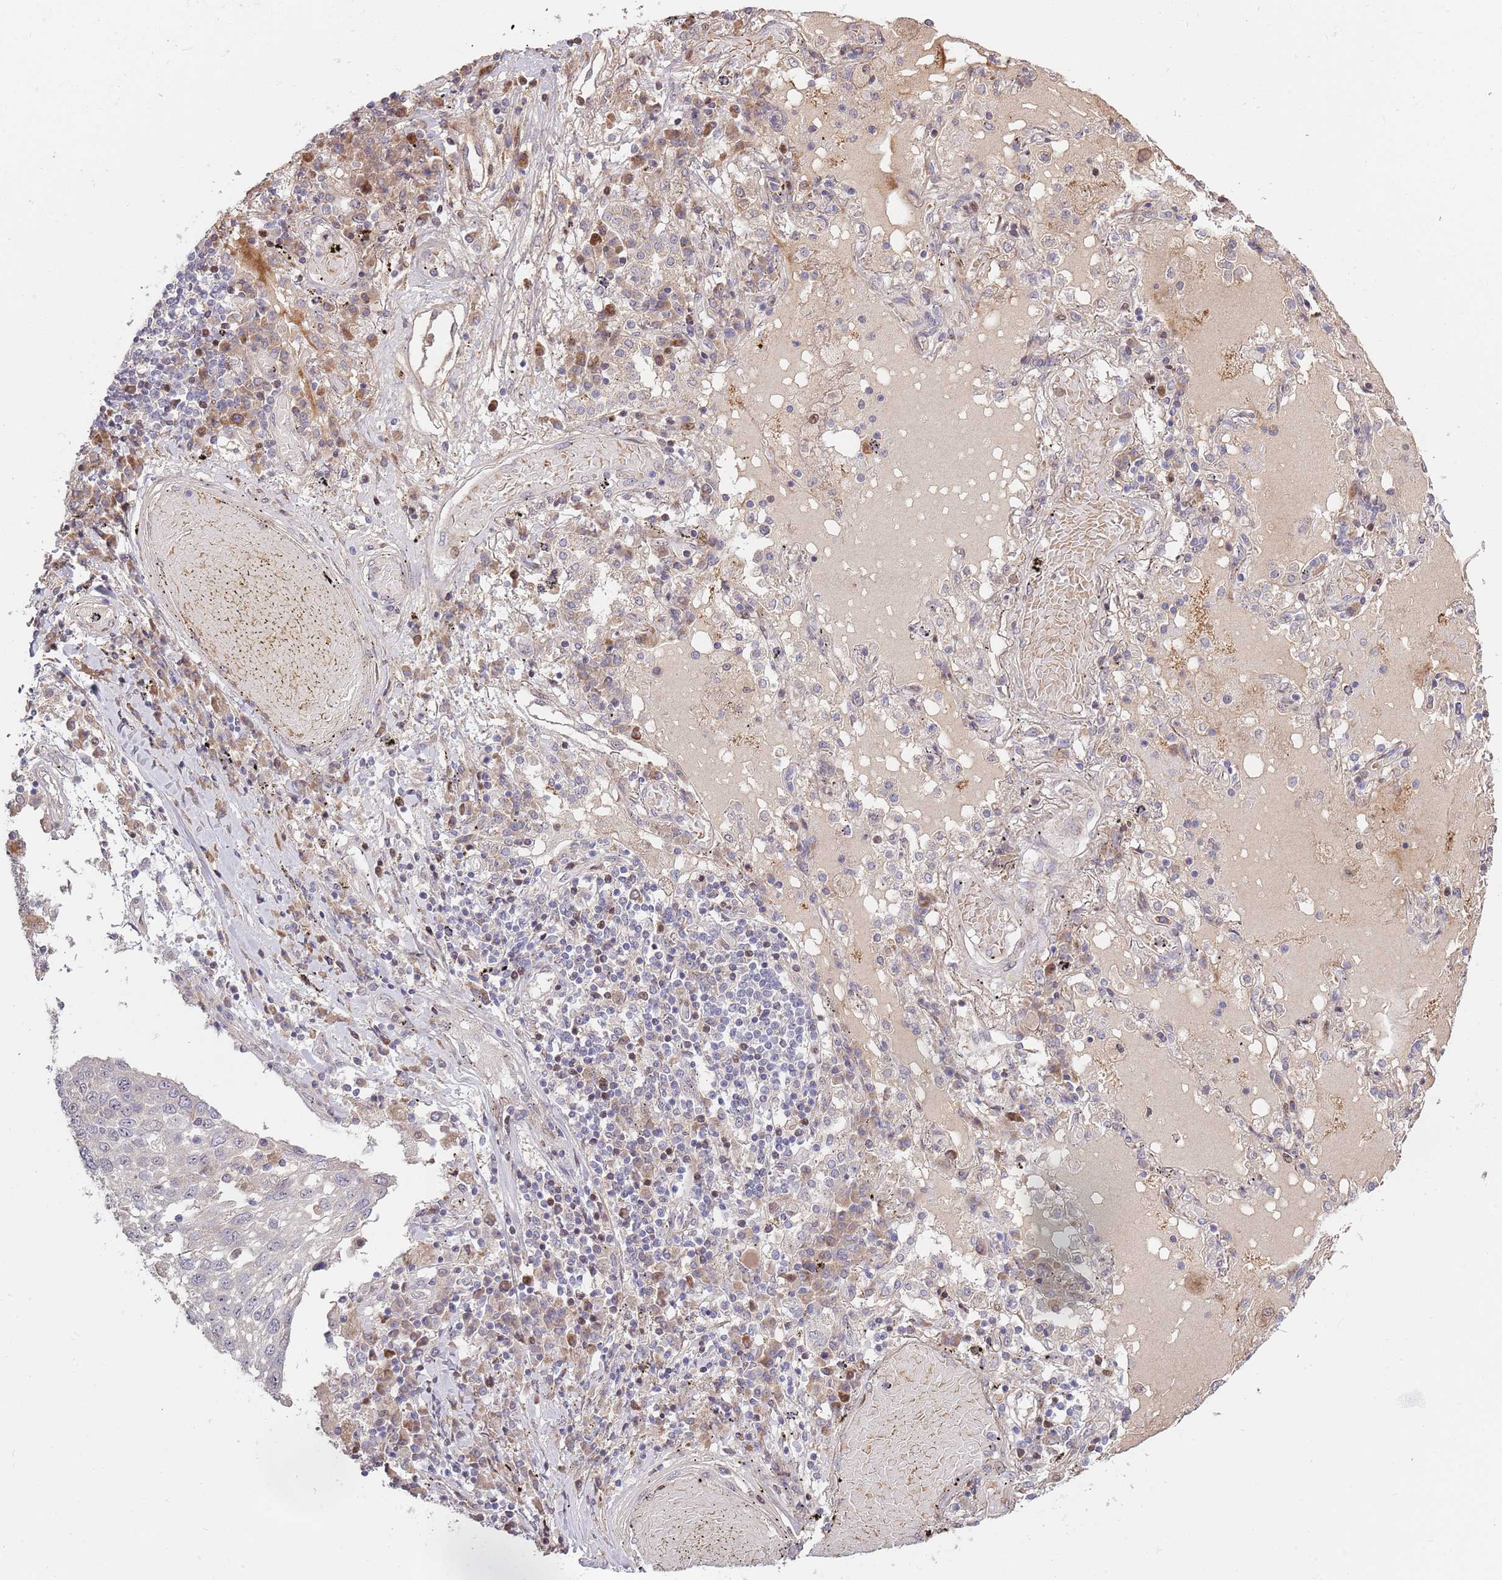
{"staining": {"intensity": "negative", "quantity": "none", "location": "none"}, "tissue": "lung cancer", "cell_type": "Tumor cells", "image_type": "cancer", "snomed": [{"axis": "morphology", "description": "Squamous cell carcinoma, NOS"}, {"axis": "topography", "description": "Lung"}], "caption": "A micrograph of human squamous cell carcinoma (lung) is negative for staining in tumor cells. (Stains: DAB IHC with hematoxylin counter stain, Microscopy: brightfield microscopy at high magnification).", "gene": "SYNDIG1L", "patient": {"sex": "male", "age": 65}}